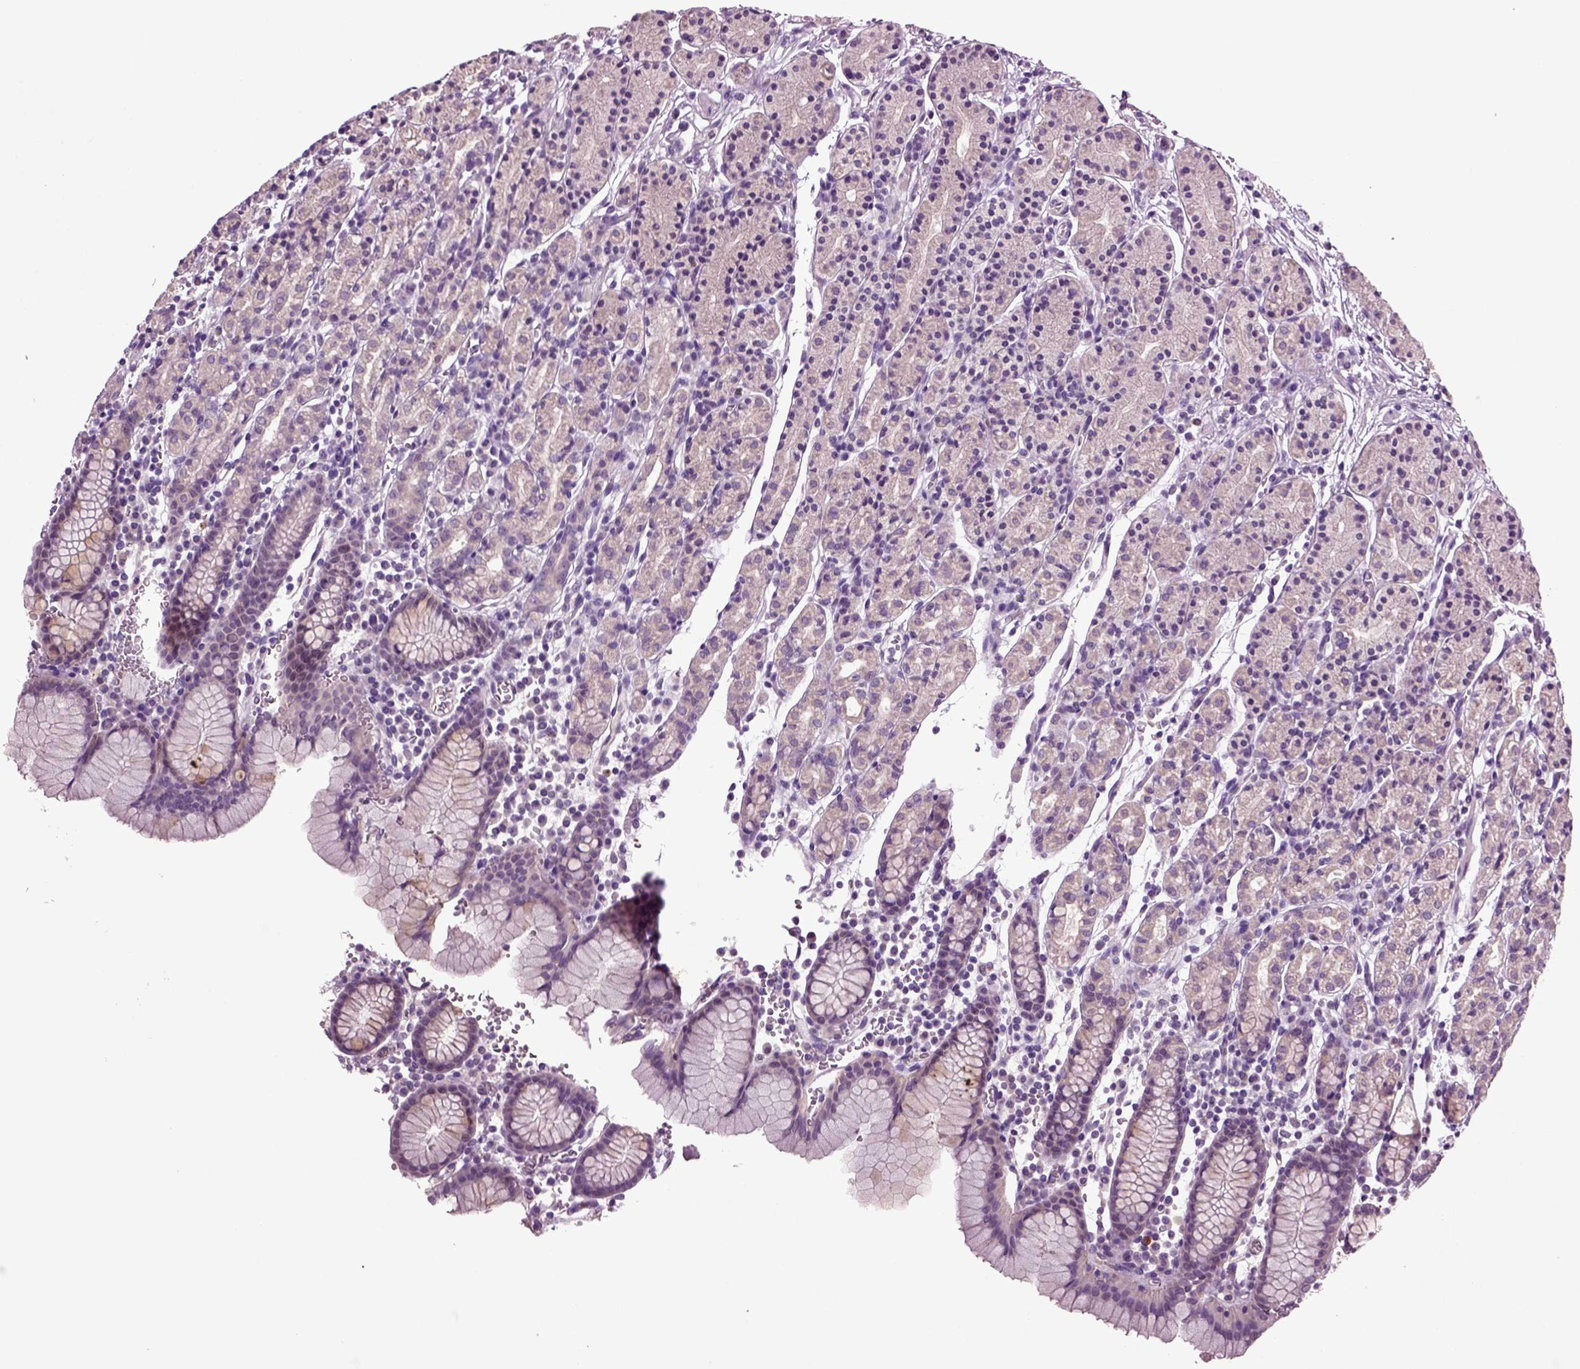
{"staining": {"intensity": "weak", "quantity": "<25%", "location": "cytoplasmic/membranous"}, "tissue": "stomach", "cell_type": "Glandular cells", "image_type": "normal", "snomed": [{"axis": "morphology", "description": "Normal tissue, NOS"}, {"axis": "topography", "description": "Stomach, upper"}, {"axis": "topography", "description": "Stomach"}], "caption": "Immunohistochemical staining of benign human stomach demonstrates no significant staining in glandular cells.", "gene": "FGF11", "patient": {"sex": "male", "age": 62}}